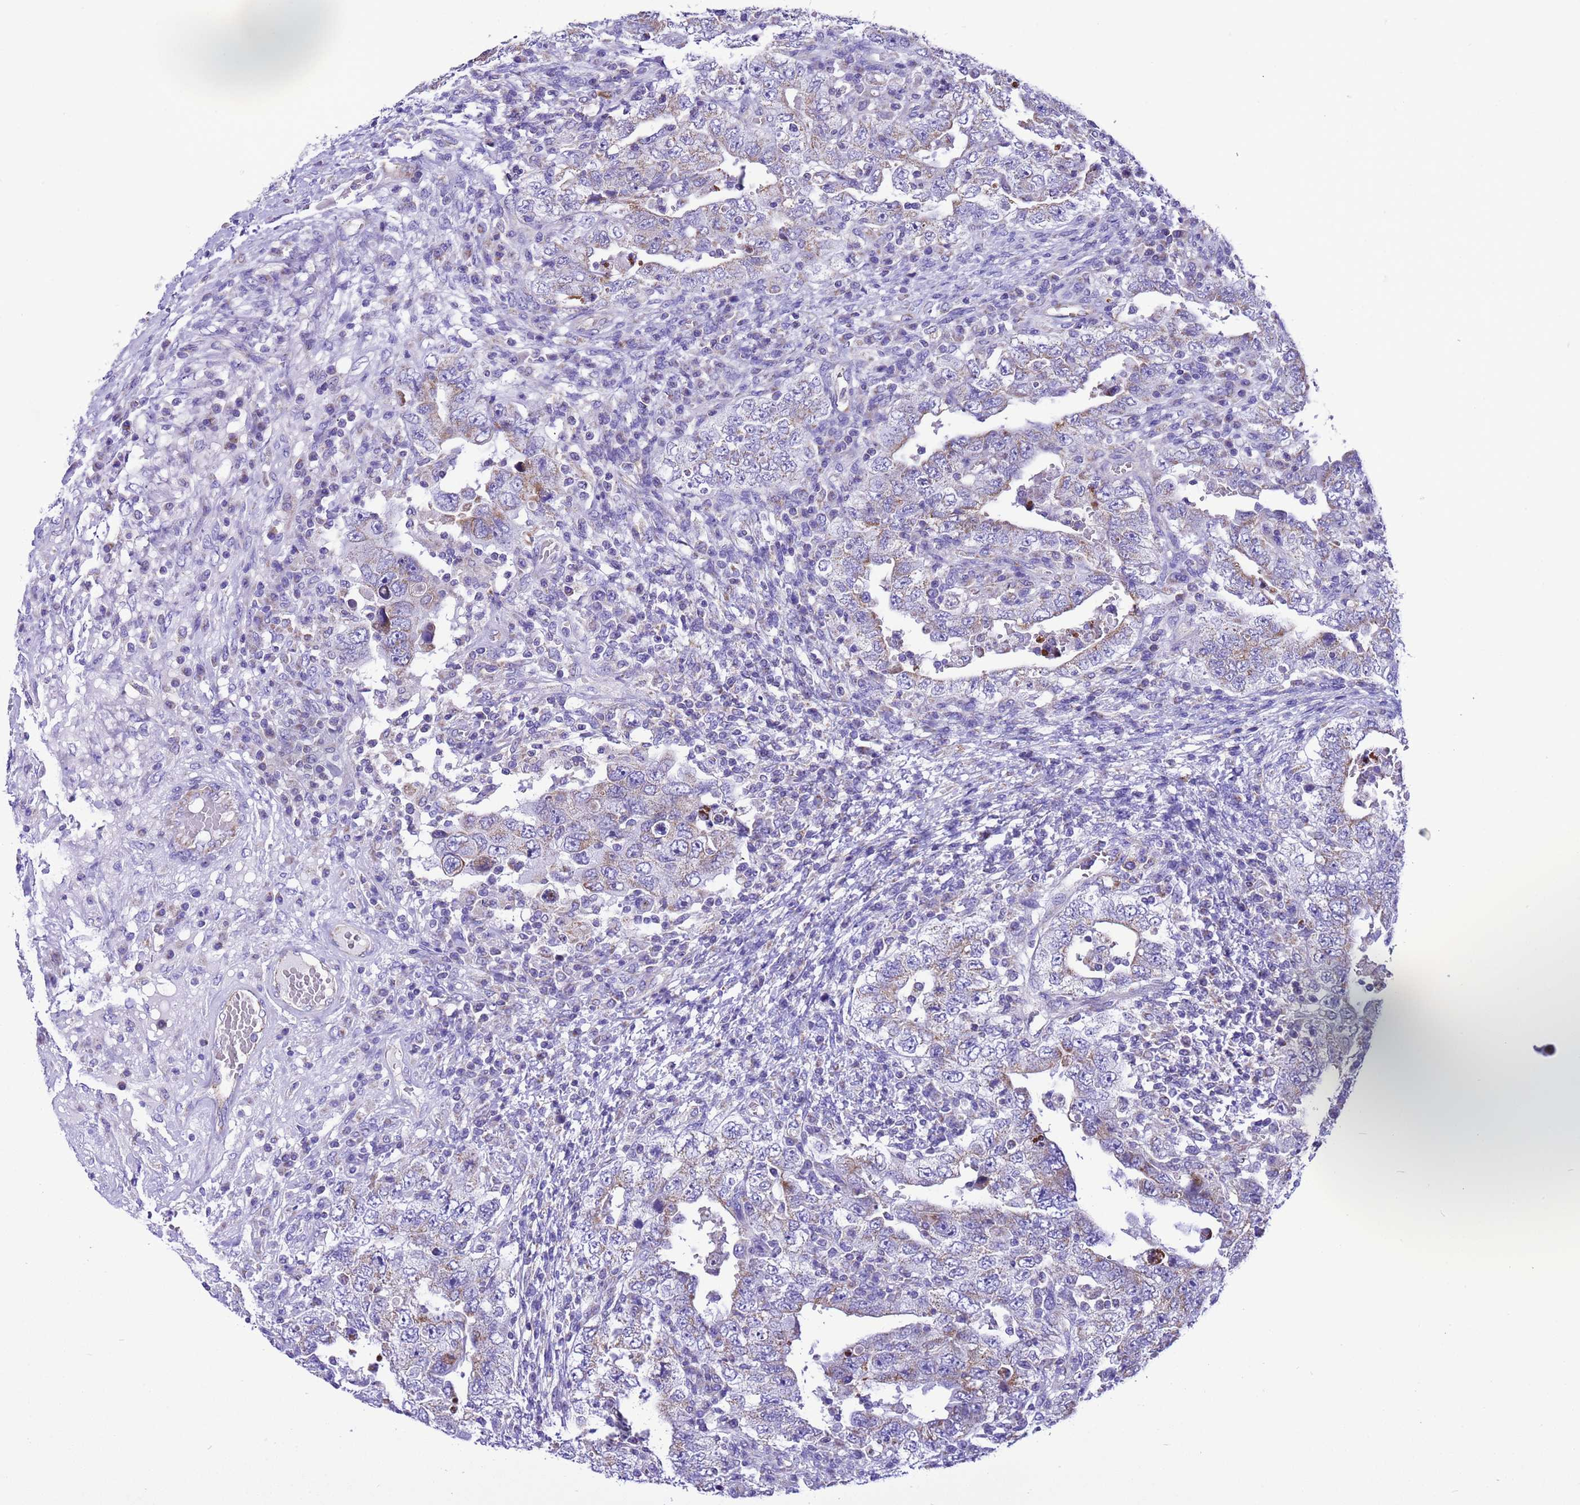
{"staining": {"intensity": "weak", "quantity": "<25%", "location": "cytoplasmic/membranous"}, "tissue": "testis cancer", "cell_type": "Tumor cells", "image_type": "cancer", "snomed": [{"axis": "morphology", "description": "Carcinoma, Embryonal, NOS"}, {"axis": "topography", "description": "Testis"}], "caption": "DAB (3,3'-diaminobenzidine) immunohistochemical staining of testis embryonal carcinoma shows no significant positivity in tumor cells.", "gene": "CCDC191", "patient": {"sex": "male", "age": 26}}